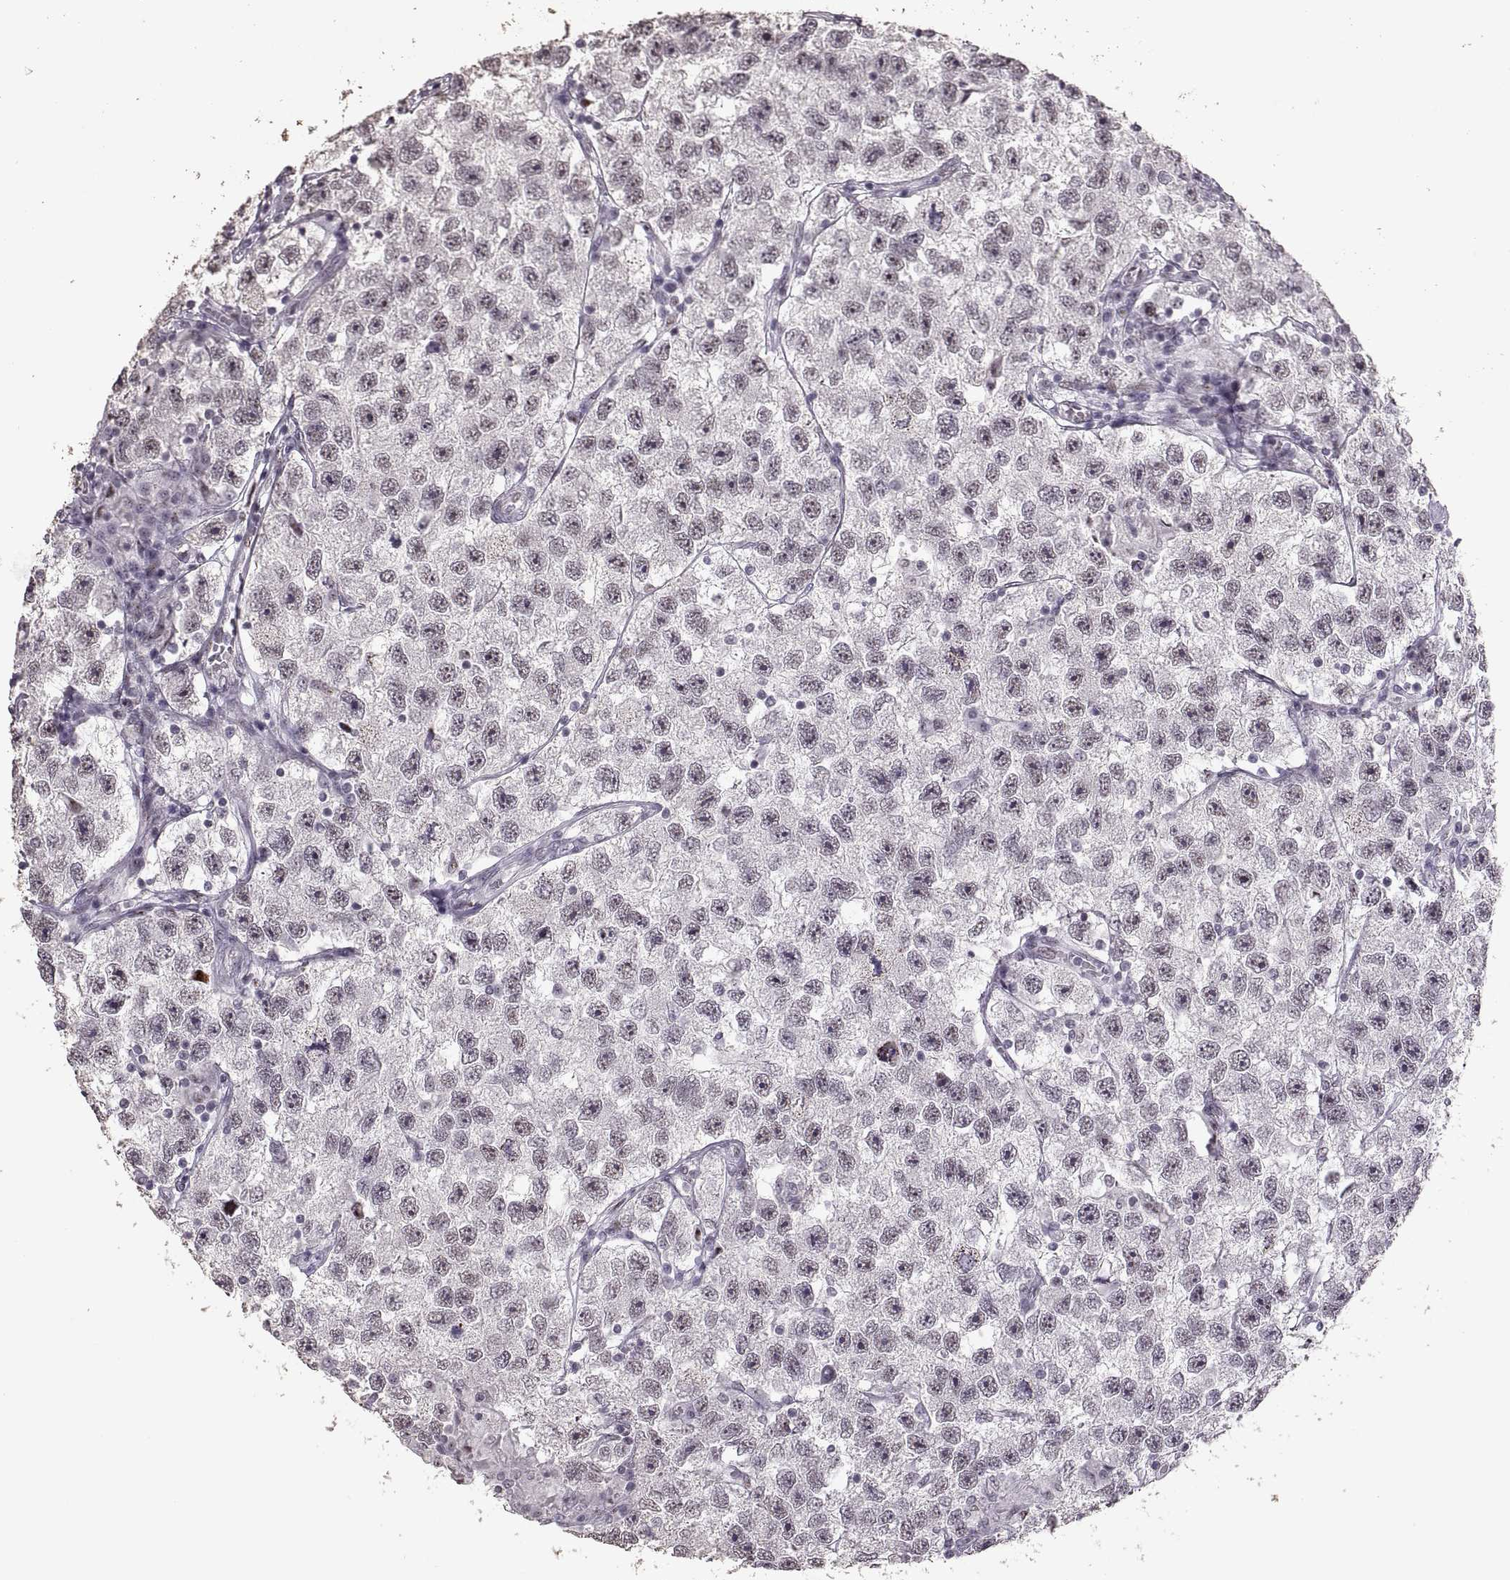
{"staining": {"intensity": "negative", "quantity": "none", "location": "none"}, "tissue": "testis cancer", "cell_type": "Tumor cells", "image_type": "cancer", "snomed": [{"axis": "morphology", "description": "Seminoma, NOS"}, {"axis": "topography", "description": "Testis"}], "caption": "This image is of testis seminoma stained with immunohistochemistry (IHC) to label a protein in brown with the nuclei are counter-stained blue. There is no staining in tumor cells.", "gene": "PALS1", "patient": {"sex": "male", "age": 26}}